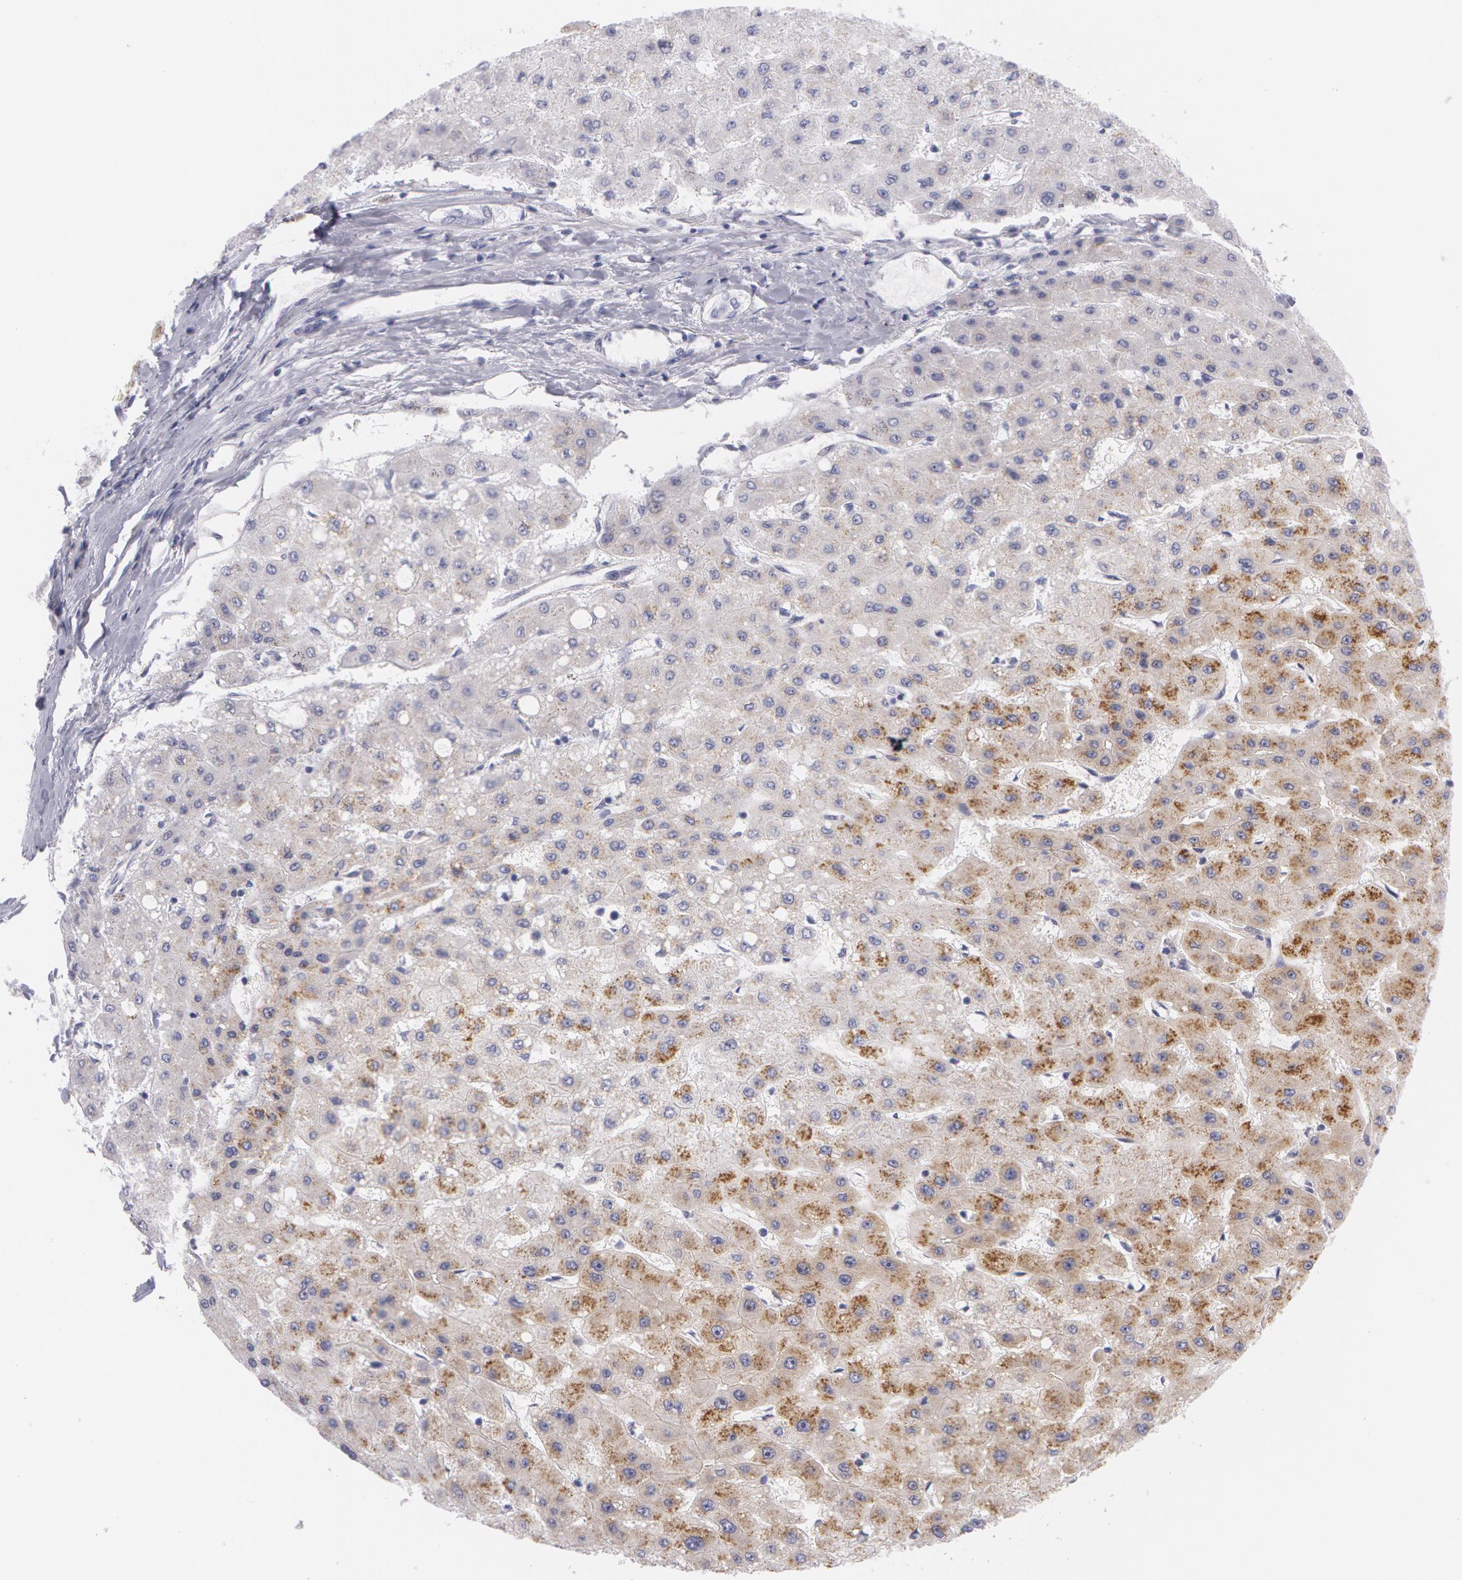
{"staining": {"intensity": "weak", "quantity": "25%-75%", "location": "cytoplasmic/membranous"}, "tissue": "liver cancer", "cell_type": "Tumor cells", "image_type": "cancer", "snomed": [{"axis": "morphology", "description": "Carcinoma, Hepatocellular, NOS"}, {"axis": "topography", "description": "Liver"}], "caption": "IHC (DAB) staining of human liver cancer reveals weak cytoplasmic/membranous protein positivity in approximately 25%-75% of tumor cells.", "gene": "AMACR", "patient": {"sex": "female", "age": 52}}